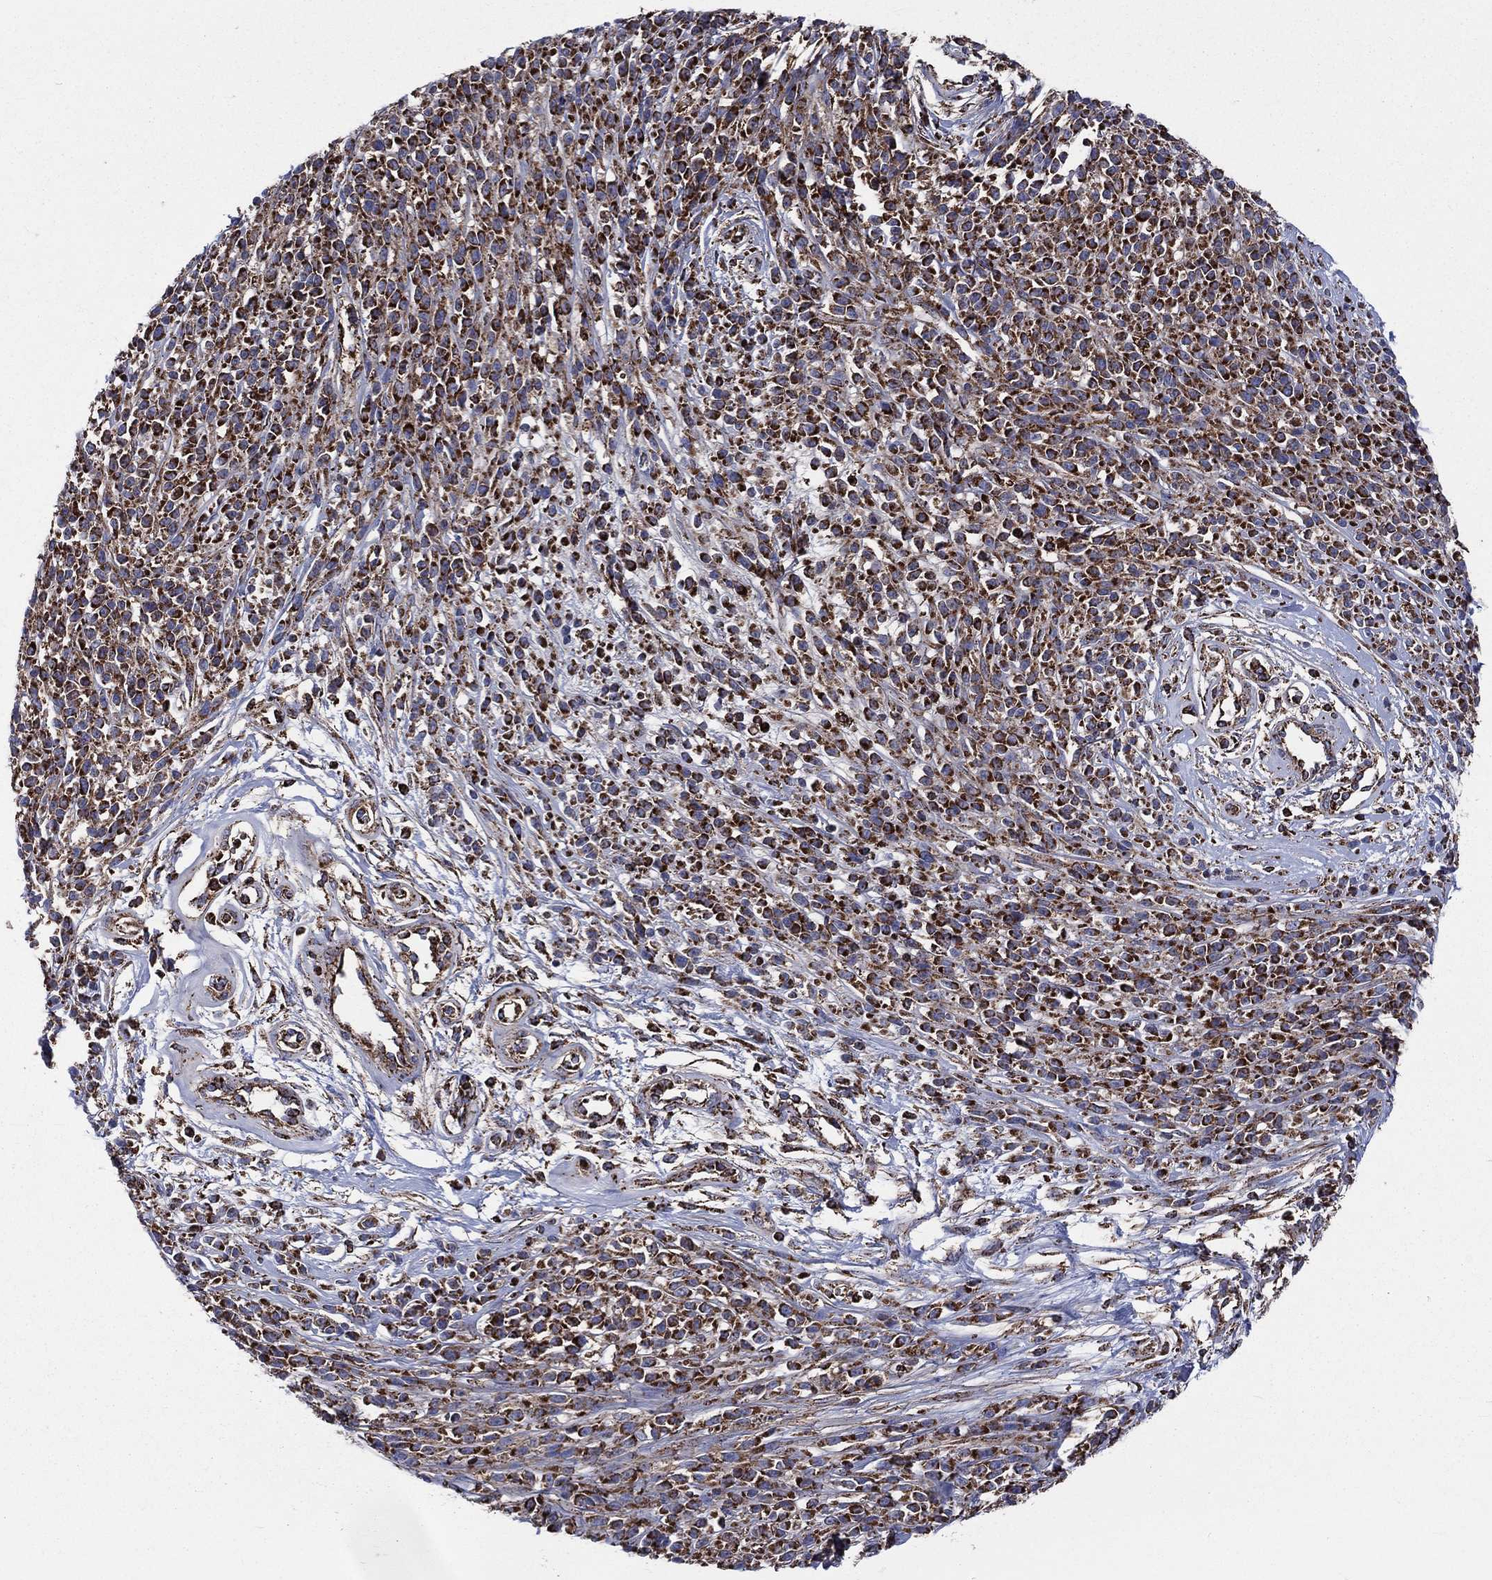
{"staining": {"intensity": "strong", "quantity": ">75%", "location": "cytoplasmic/membranous"}, "tissue": "melanoma", "cell_type": "Tumor cells", "image_type": "cancer", "snomed": [{"axis": "morphology", "description": "Malignant melanoma, NOS"}, {"axis": "topography", "description": "Skin"}, {"axis": "topography", "description": "Skin of trunk"}], "caption": "Tumor cells show high levels of strong cytoplasmic/membranous expression in approximately >75% of cells in human melanoma. Nuclei are stained in blue.", "gene": "ANKRD37", "patient": {"sex": "male", "age": 74}}